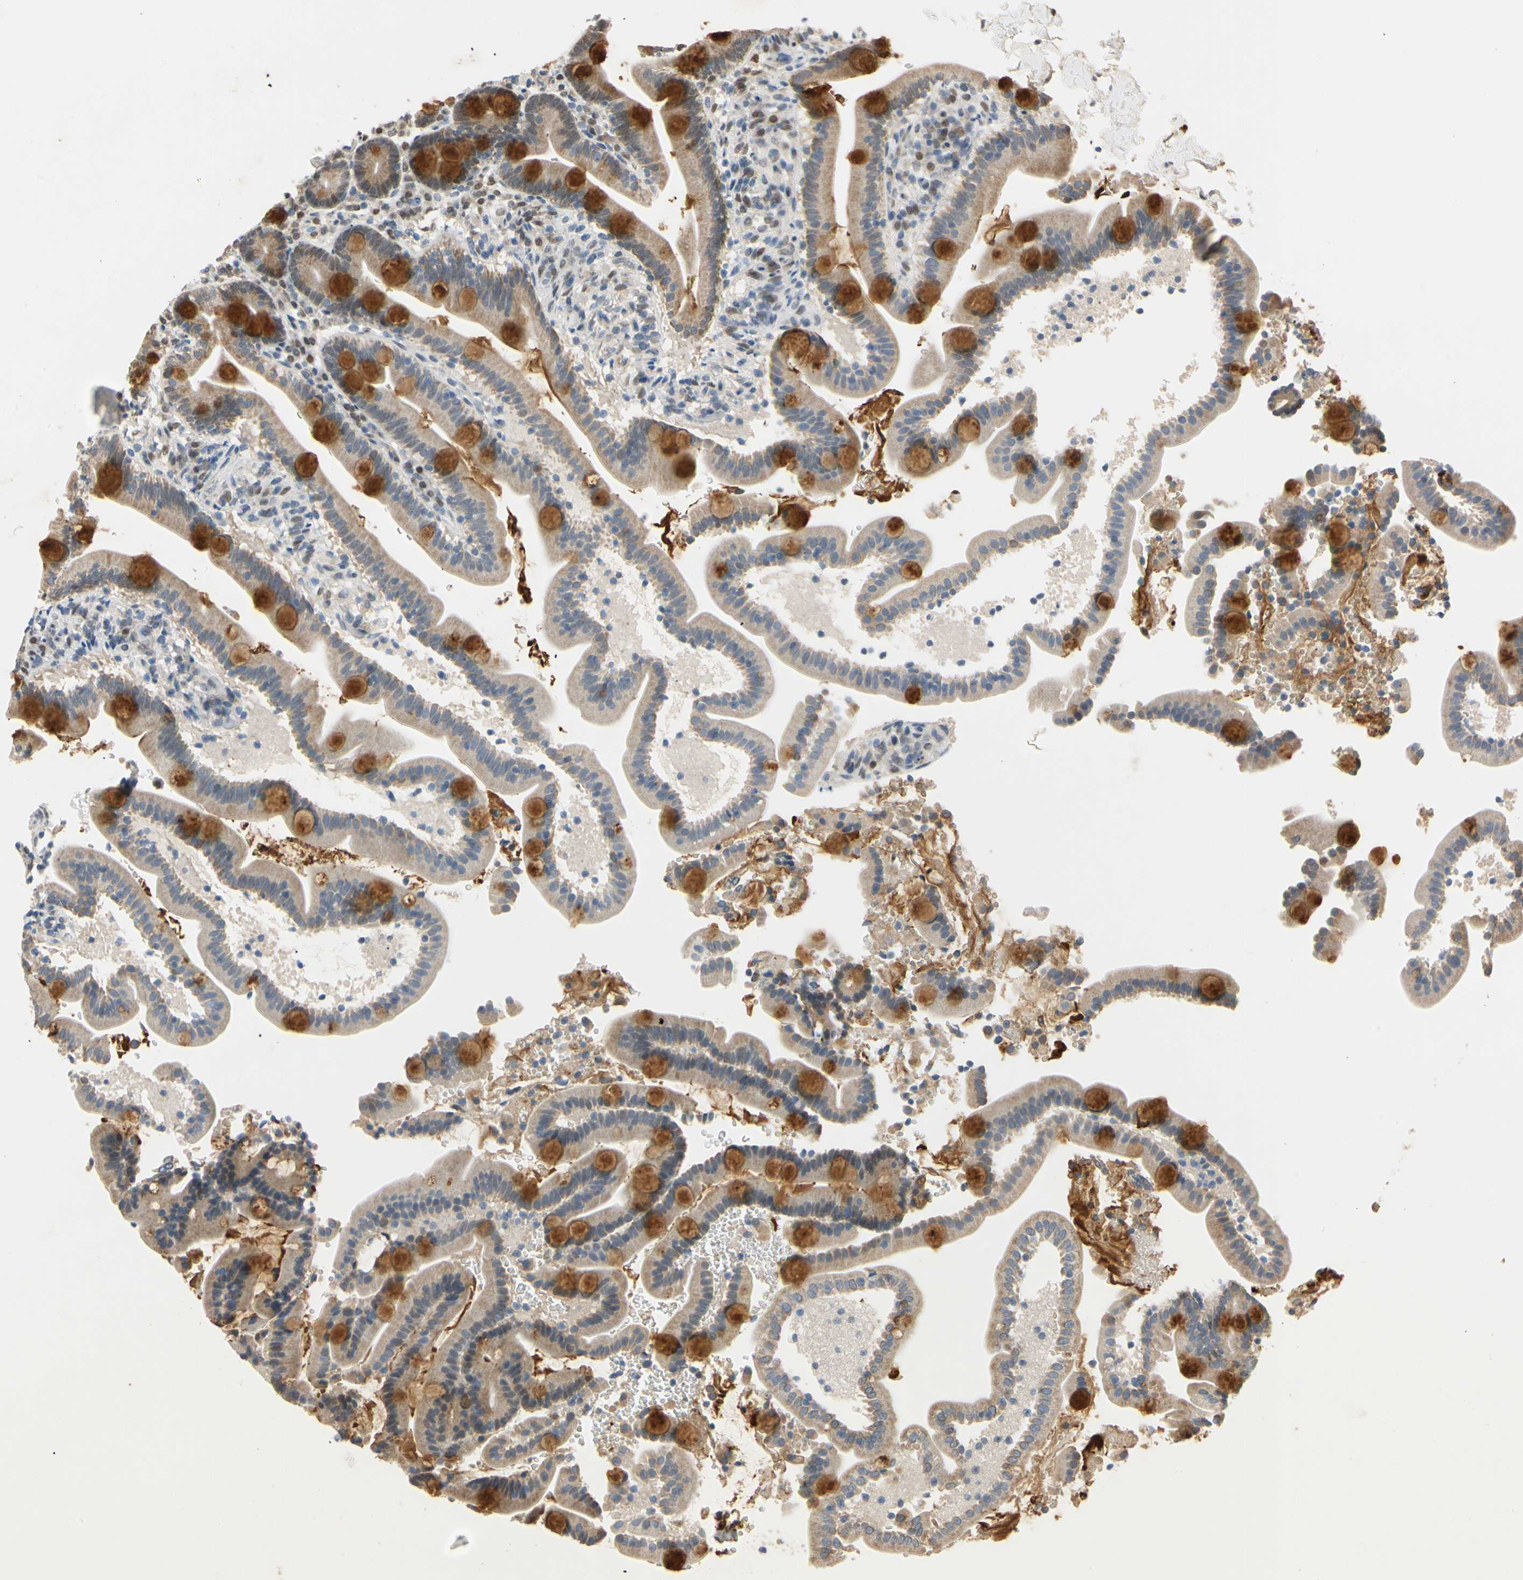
{"staining": {"intensity": "moderate", "quantity": "25%-75%", "location": "cytoplasmic/membranous"}, "tissue": "duodenum", "cell_type": "Glandular cells", "image_type": "normal", "snomed": [{"axis": "morphology", "description": "Normal tissue, NOS"}, {"axis": "topography", "description": "Duodenum"}], "caption": "Immunohistochemical staining of normal human duodenum reveals medium levels of moderate cytoplasmic/membranous expression in about 25%-75% of glandular cells.", "gene": "RIOX2", "patient": {"sex": "male", "age": 54}}